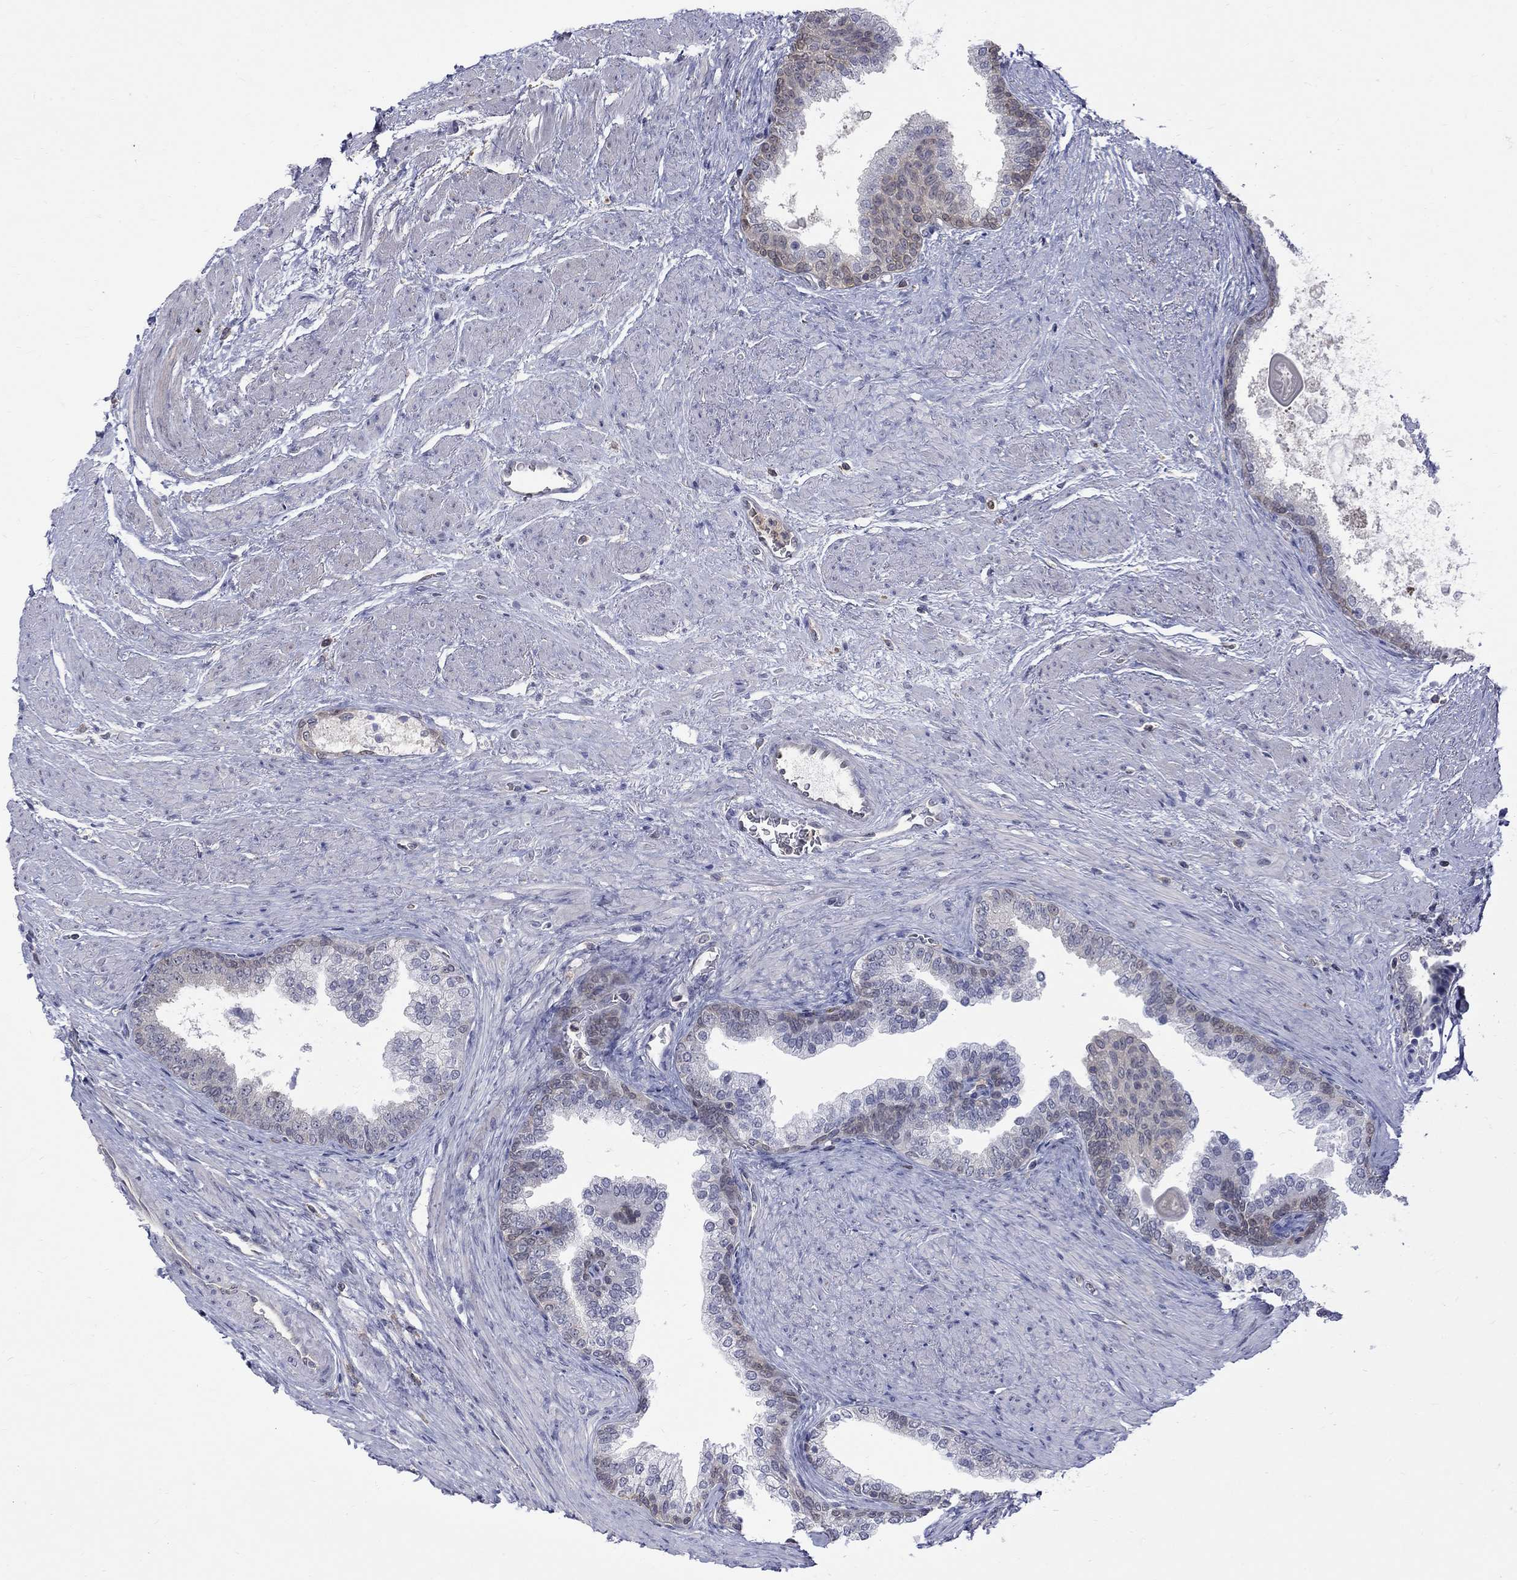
{"staining": {"intensity": "negative", "quantity": "none", "location": "none"}, "tissue": "prostate cancer", "cell_type": "Tumor cells", "image_type": "cancer", "snomed": [{"axis": "morphology", "description": "Adenocarcinoma, NOS"}, {"axis": "topography", "description": "Prostate and seminal vesicle, NOS"}, {"axis": "topography", "description": "Prostate"}], "caption": "DAB (3,3'-diaminobenzidine) immunohistochemical staining of human adenocarcinoma (prostate) demonstrates no significant positivity in tumor cells. The staining was performed using DAB (3,3'-diaminobenzidine) to visualize the protein expression in brown, while the nuclei were stained in blue with hematoxylin (Magnification: 20x).", "gene": "HKDC1", "patient": {"sex": "male", "age": 62}}